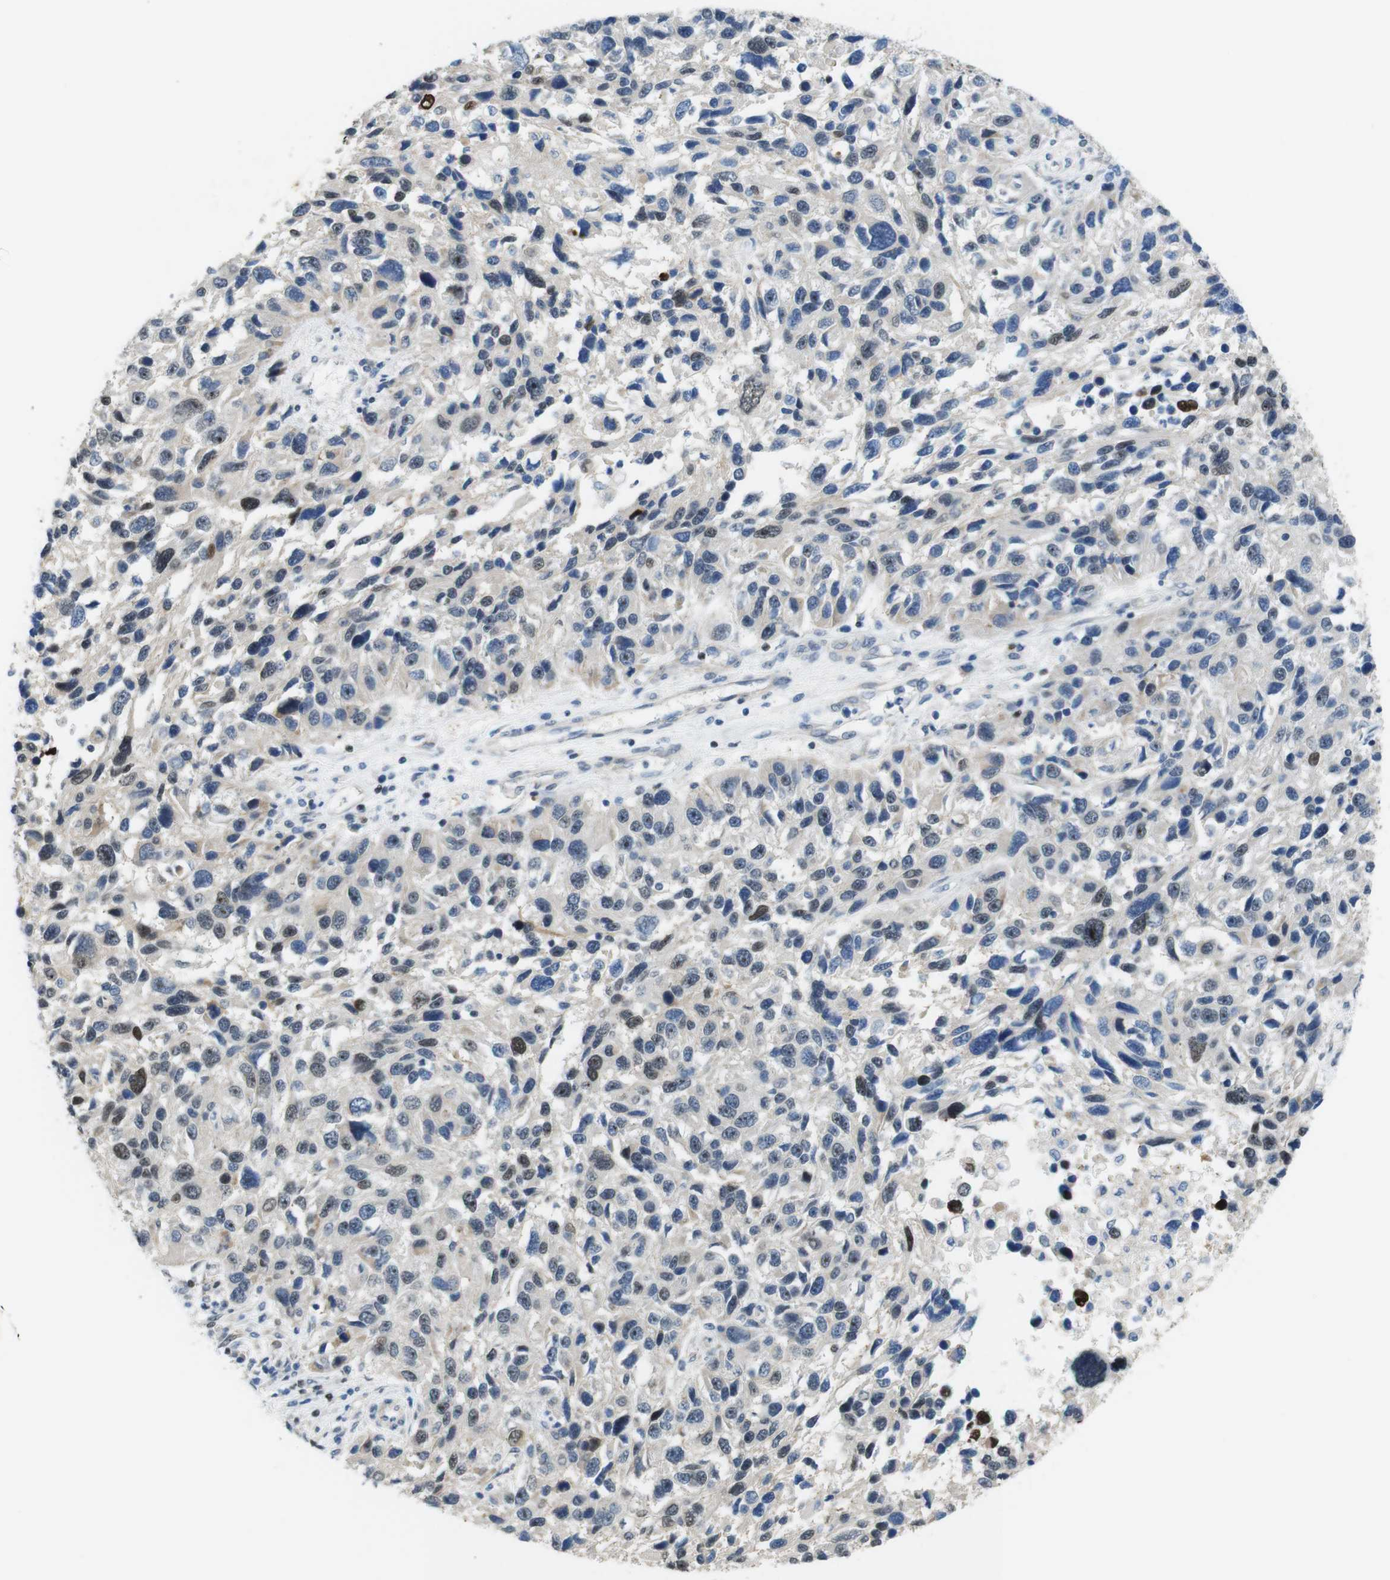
{"staining": {"intensity": "moderate", "quantity": "25%-75%", "location": "nuclear"}, "tissue": "melanoma", "cell_type": "Tumor cells", "image_type": "cancer", "snomed": [{"axis": "morphology", "description": "Malignant melanoma, NOS"}, {"axis": "topography", "description": "Skin"}], "caption": "IHC image of malignant melanoma stained for a protein (brown), which exhibits medium levels of moderate nuclear staining in approximately 25%-75% of tumor cells.", "gene": "TJP3", "patient": {"sex": "male", "age": 53}}